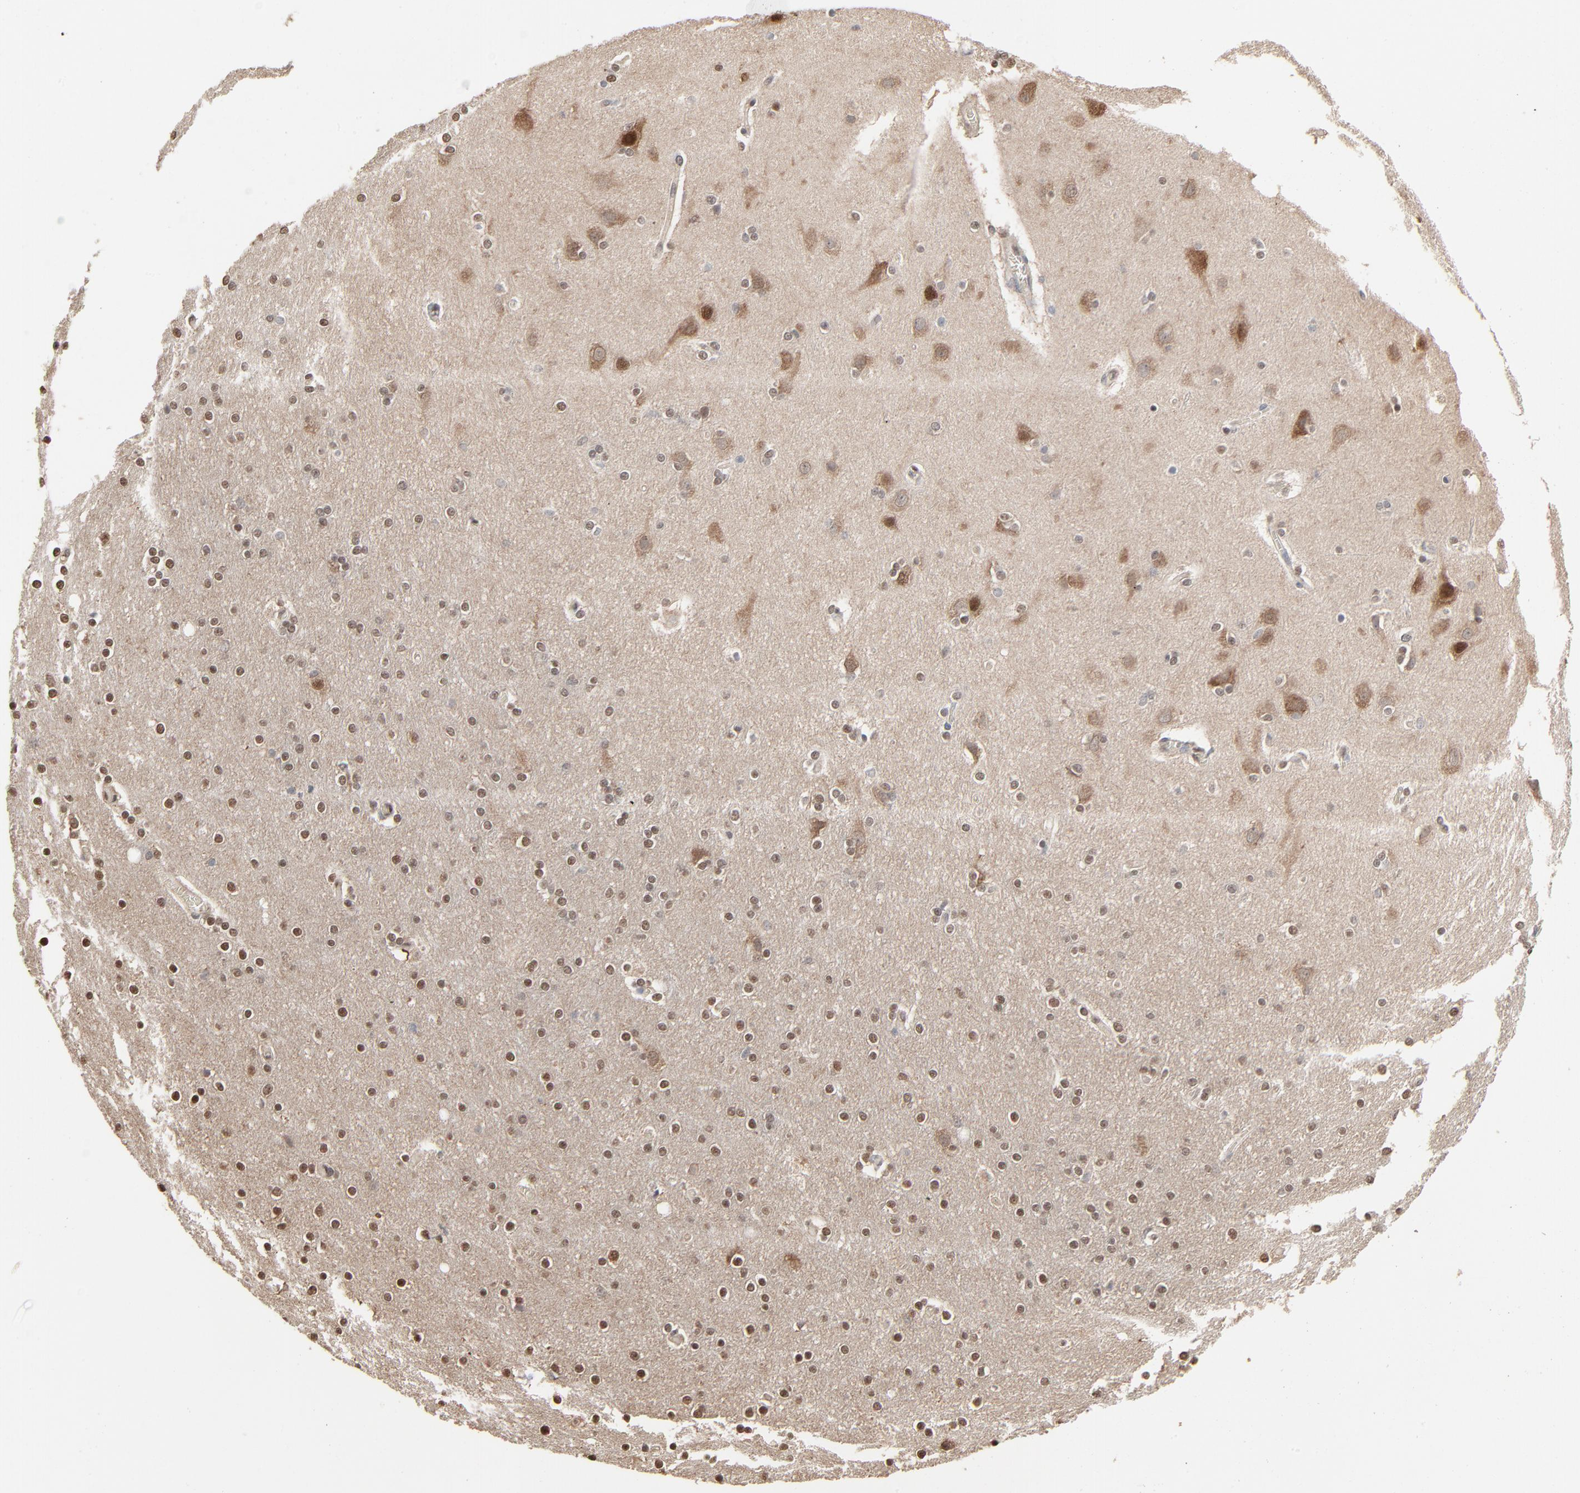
{"staining": {"intensity": "negative", "quantity": "none", "location": "none"}, "tissue": "cerebral cortex", "cell_type": "Endothelial cells", "image_type": "normal", "snomed": [{"axis": "morphology", "description": "Normal tissue, NOS"}, {"axis": "topography", "description": "Cerebral cortex"}], "caption": "Unremarkable cerebral cortex was stained to show a protein in brown. There is no significant expression in endothelial cells.", "gene": "CCT5", "patient": {"sex": "female", "age": 54}}